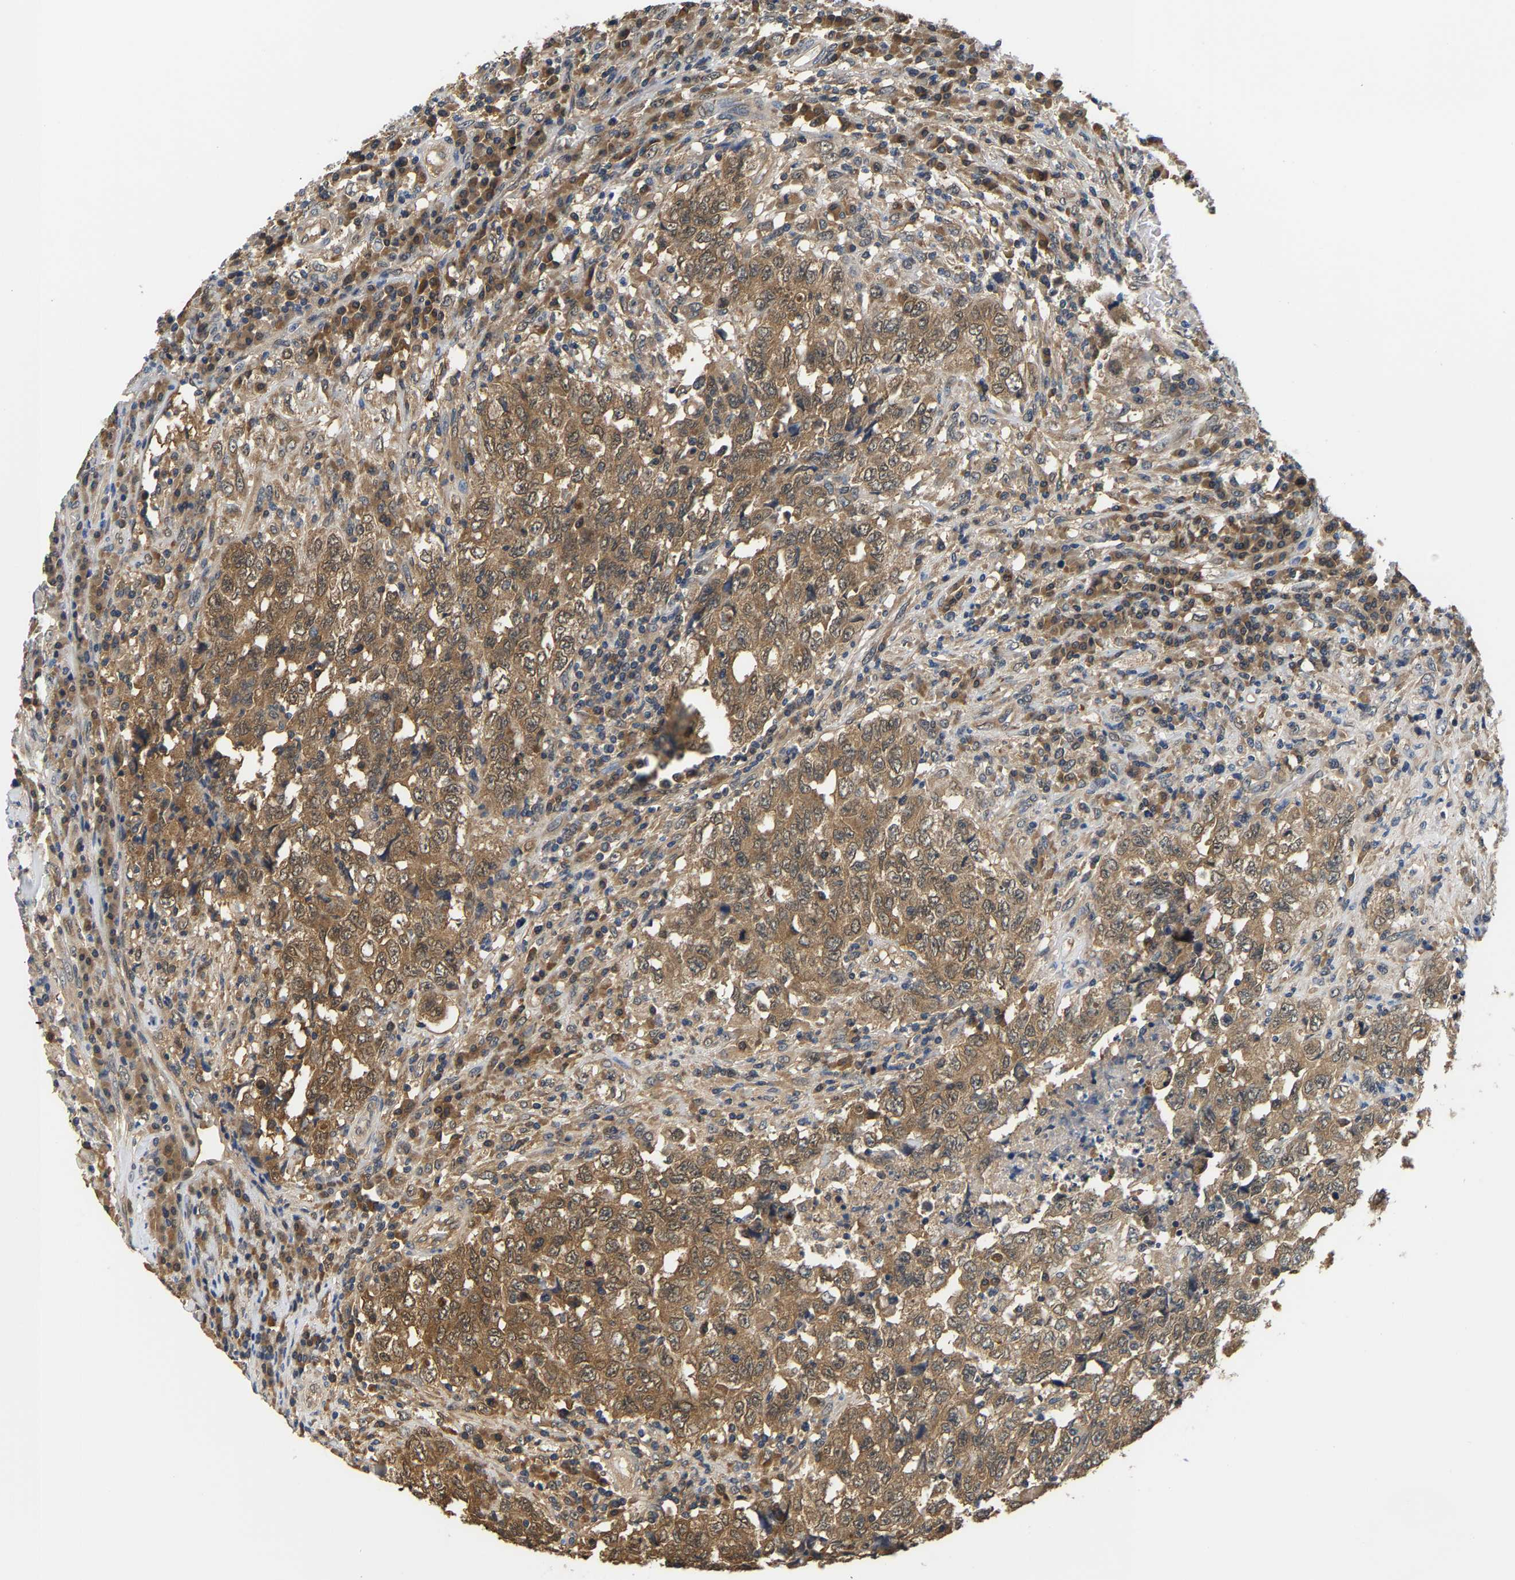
{"staining": {"intensity": "moderate", "quantity": ">75%", "location": "cytoplasmic/membranous"}, "tissue": "testis cancer", "cell_type": "Tumor cells", "image_type": "cancer", "snomed": [{"axis": "morphology", "description": "Necrosis, NOS"}, {"axis": "morphology", "description": "Carcinoma, Embryonal, NOS"}, {"axis": "topography", "description": "Testis"}], "caption": "Testis embryonal carcinoma stained for a protein displays moderate cytoplasmic/membranous positivity in tumor cells.", "gene": "ARHGEF12", "patient": {"sex": "male", "age": 19}}